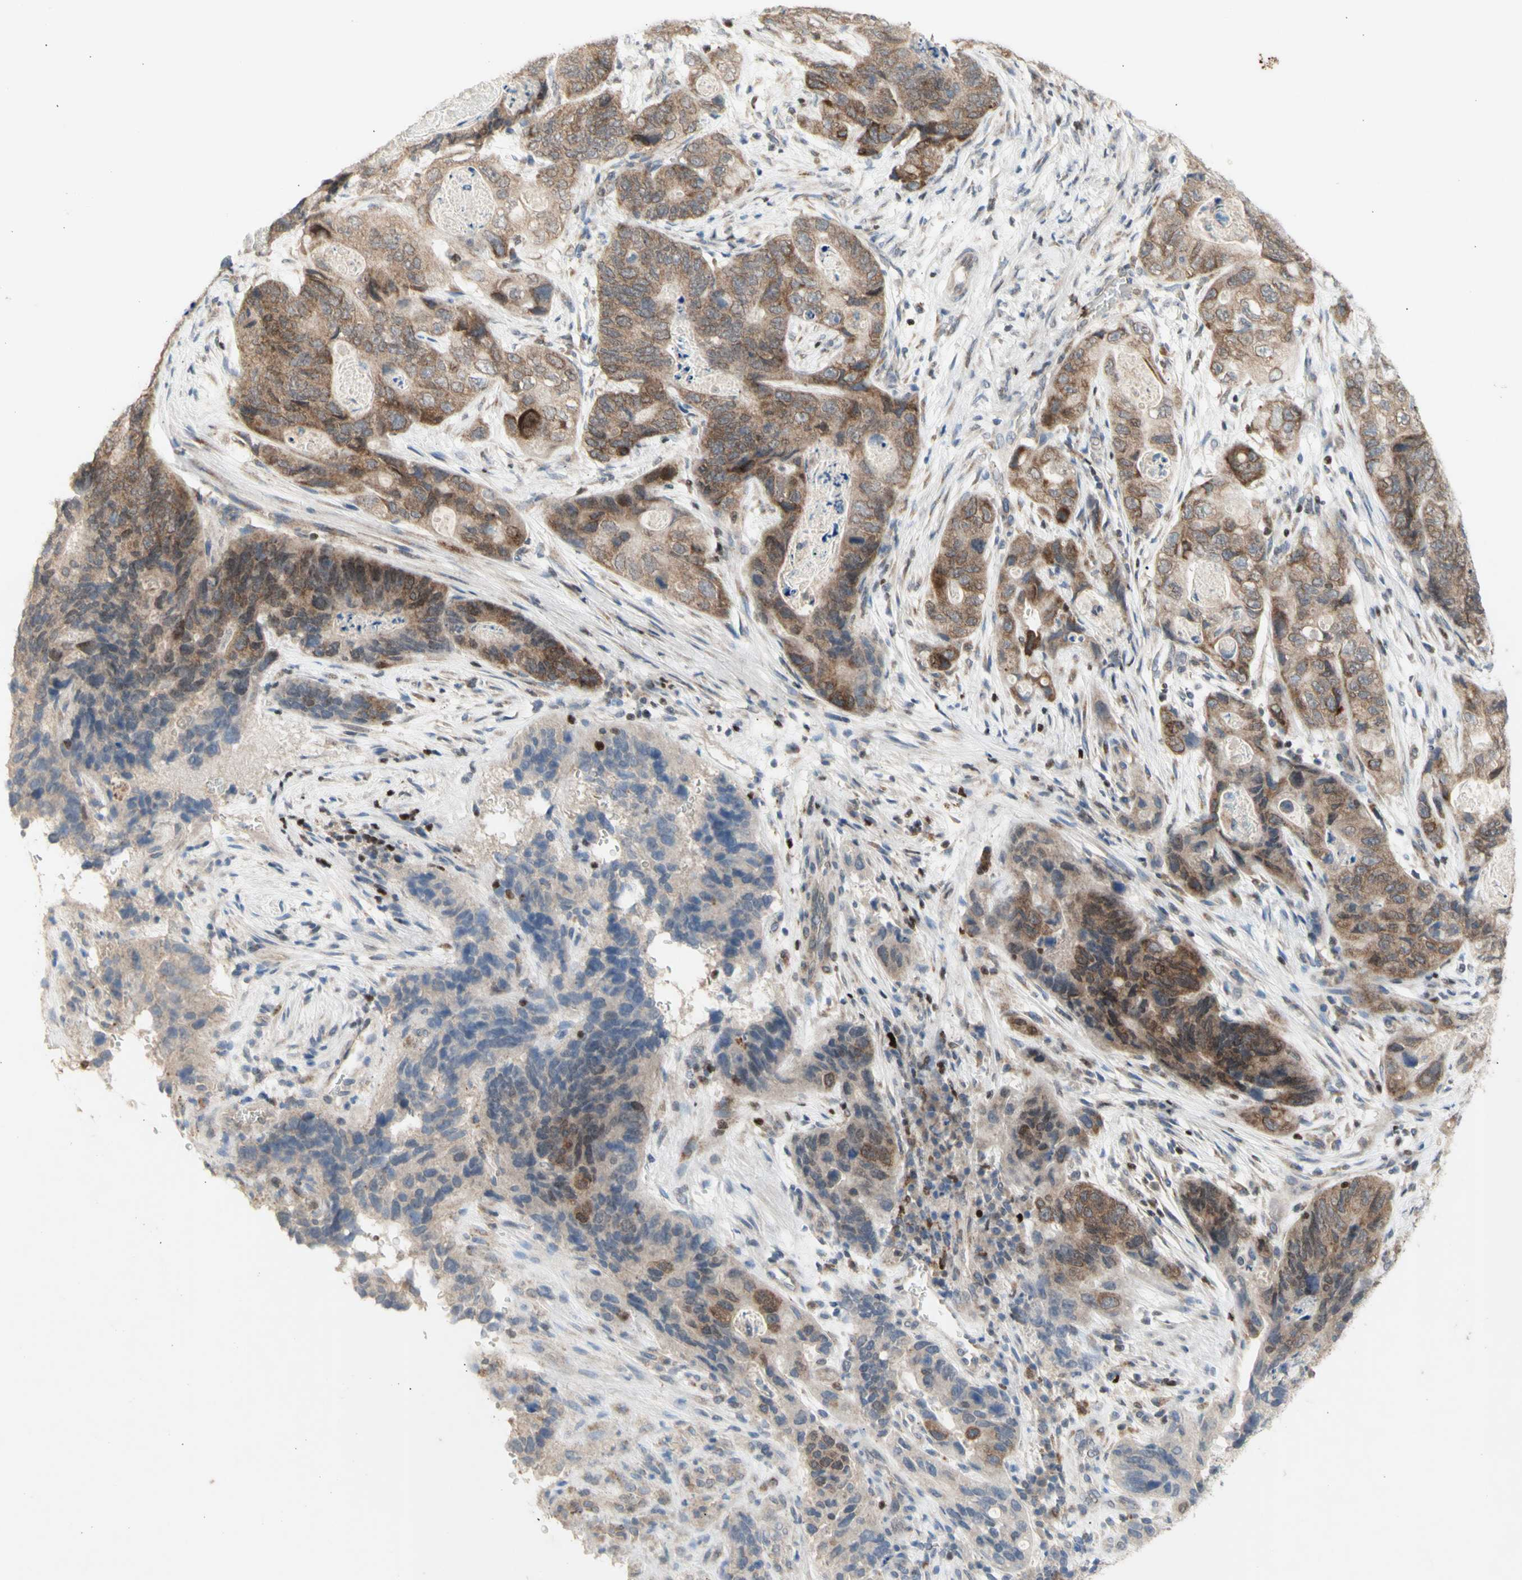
{"staining": {"intensity": "moderate", "quantity": ">75%", "location": "cytoplasmic/membranous"}, "tissue": "stomach cancer", "cell_type": "Tumor cells", "image_type": "cancer", "snomed": [{"axis": "morphology", "description": "Adenocarcinoma, NOS"}, {"axis": "topography", "description": "Stomach"}], "caption": "Immunohistochemistry (IHC) (DAB (3,3'-diaminobenzidine)) staining of human adenocarcinoma (stomach) displays moderate cytoplasmic/membranous protein staining in approximately >75% of tumor cells. (Brightfield microscopy of DAB IHC at high magnification).", "gene": "NLRP1", "patient": {"sex": "female", "age": 89}}